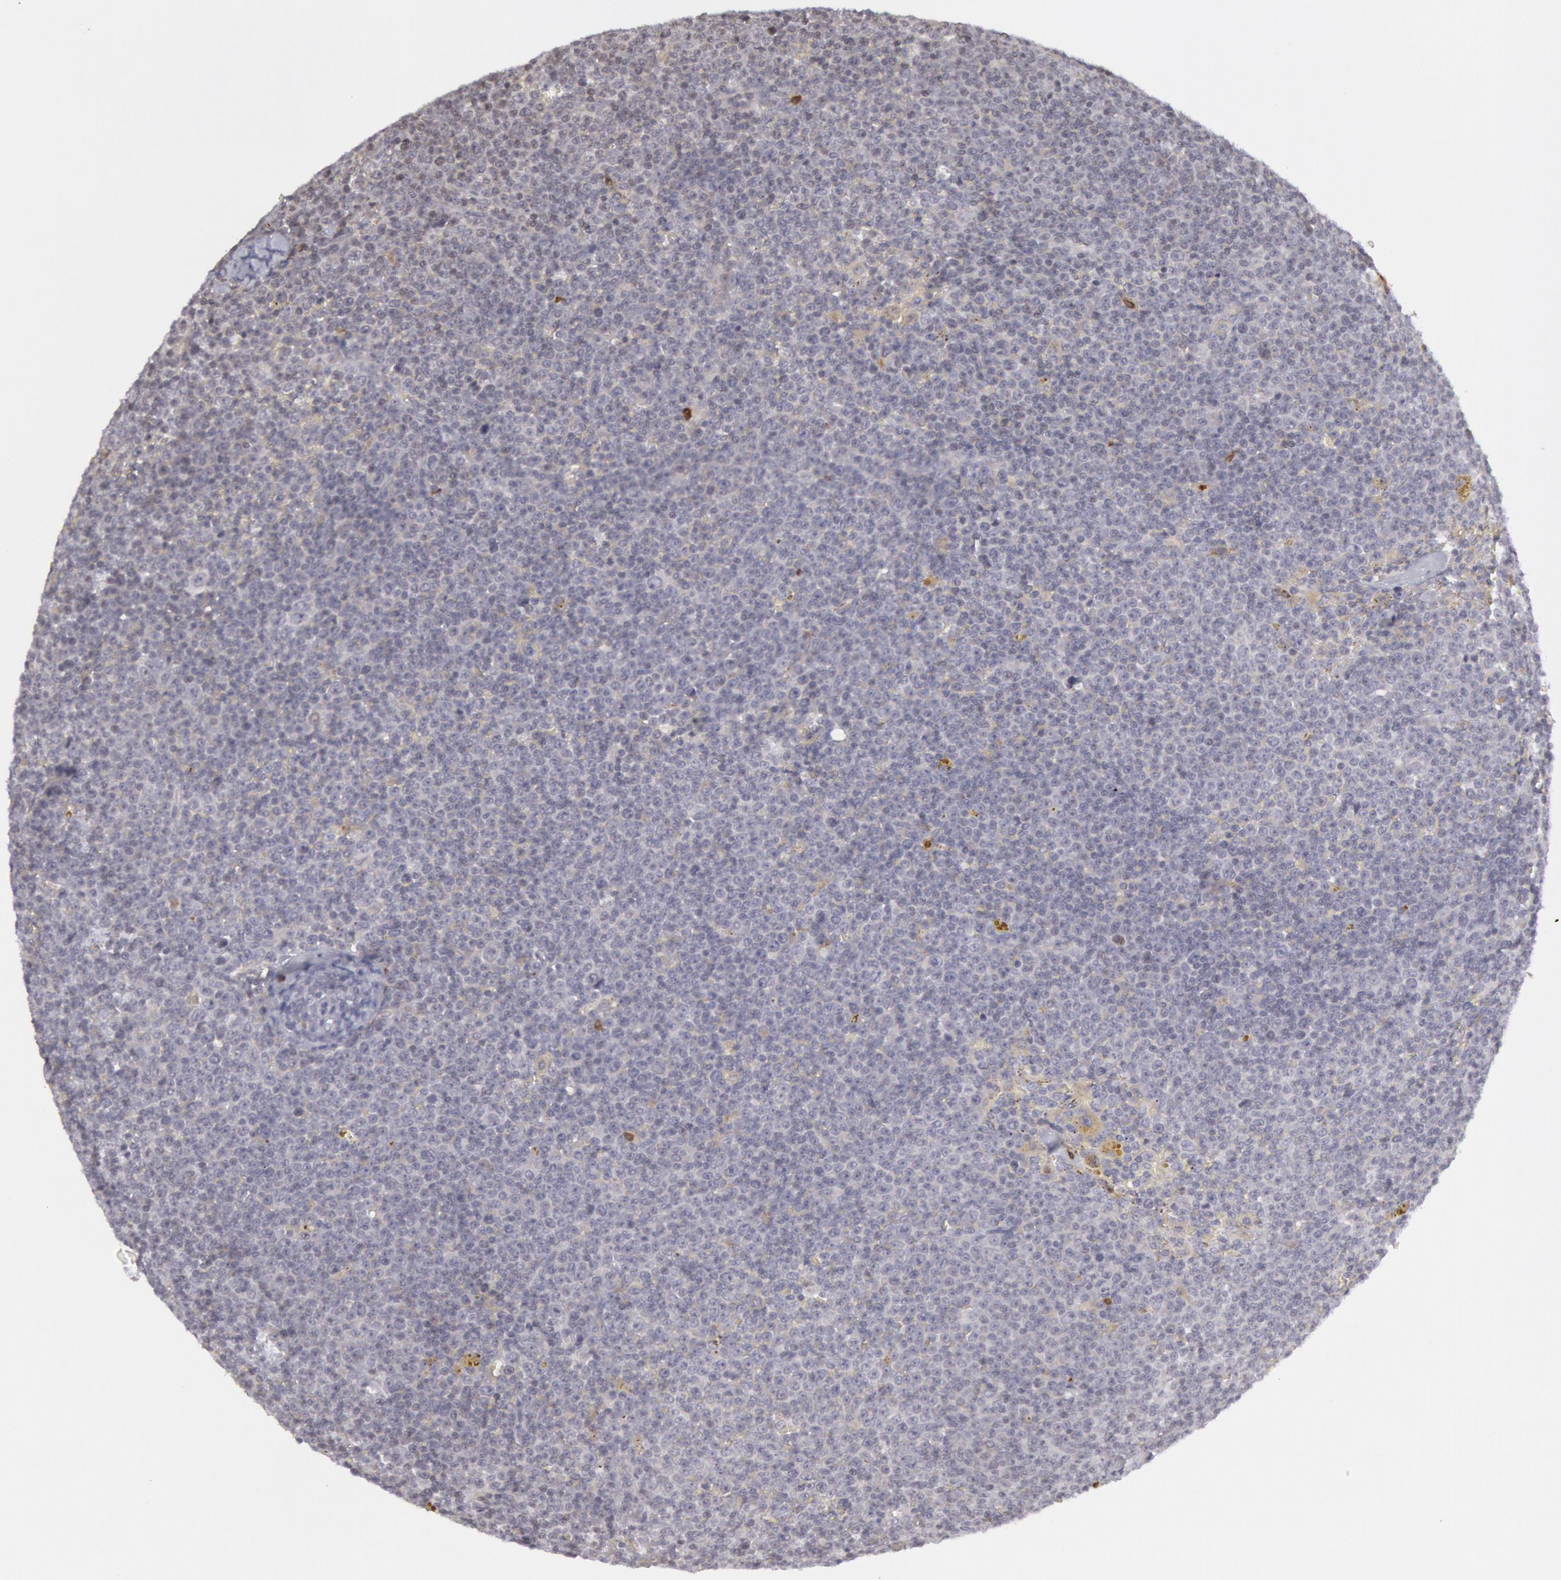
{"staining": {"intensity": "negative", "quantity": "none", "location": "none"}, "tissue": "lymphoma", "cell_type": "Tumor cells", "image_type": "cancer", "snomed": [{"axis": "morphology", "description": "Malignant lymphoma, non-Hodgkin's type, Low grade"}, {"axis": "topography", "description": "Lymph node"}], "caption": "DAB (3,3'-diaminobenzidine) immunohistochemical staining of lymphoma shows no significant staining in tumor cells.", "gene": "PTGS2", "patient": {"sex": "male", "age": 50}}